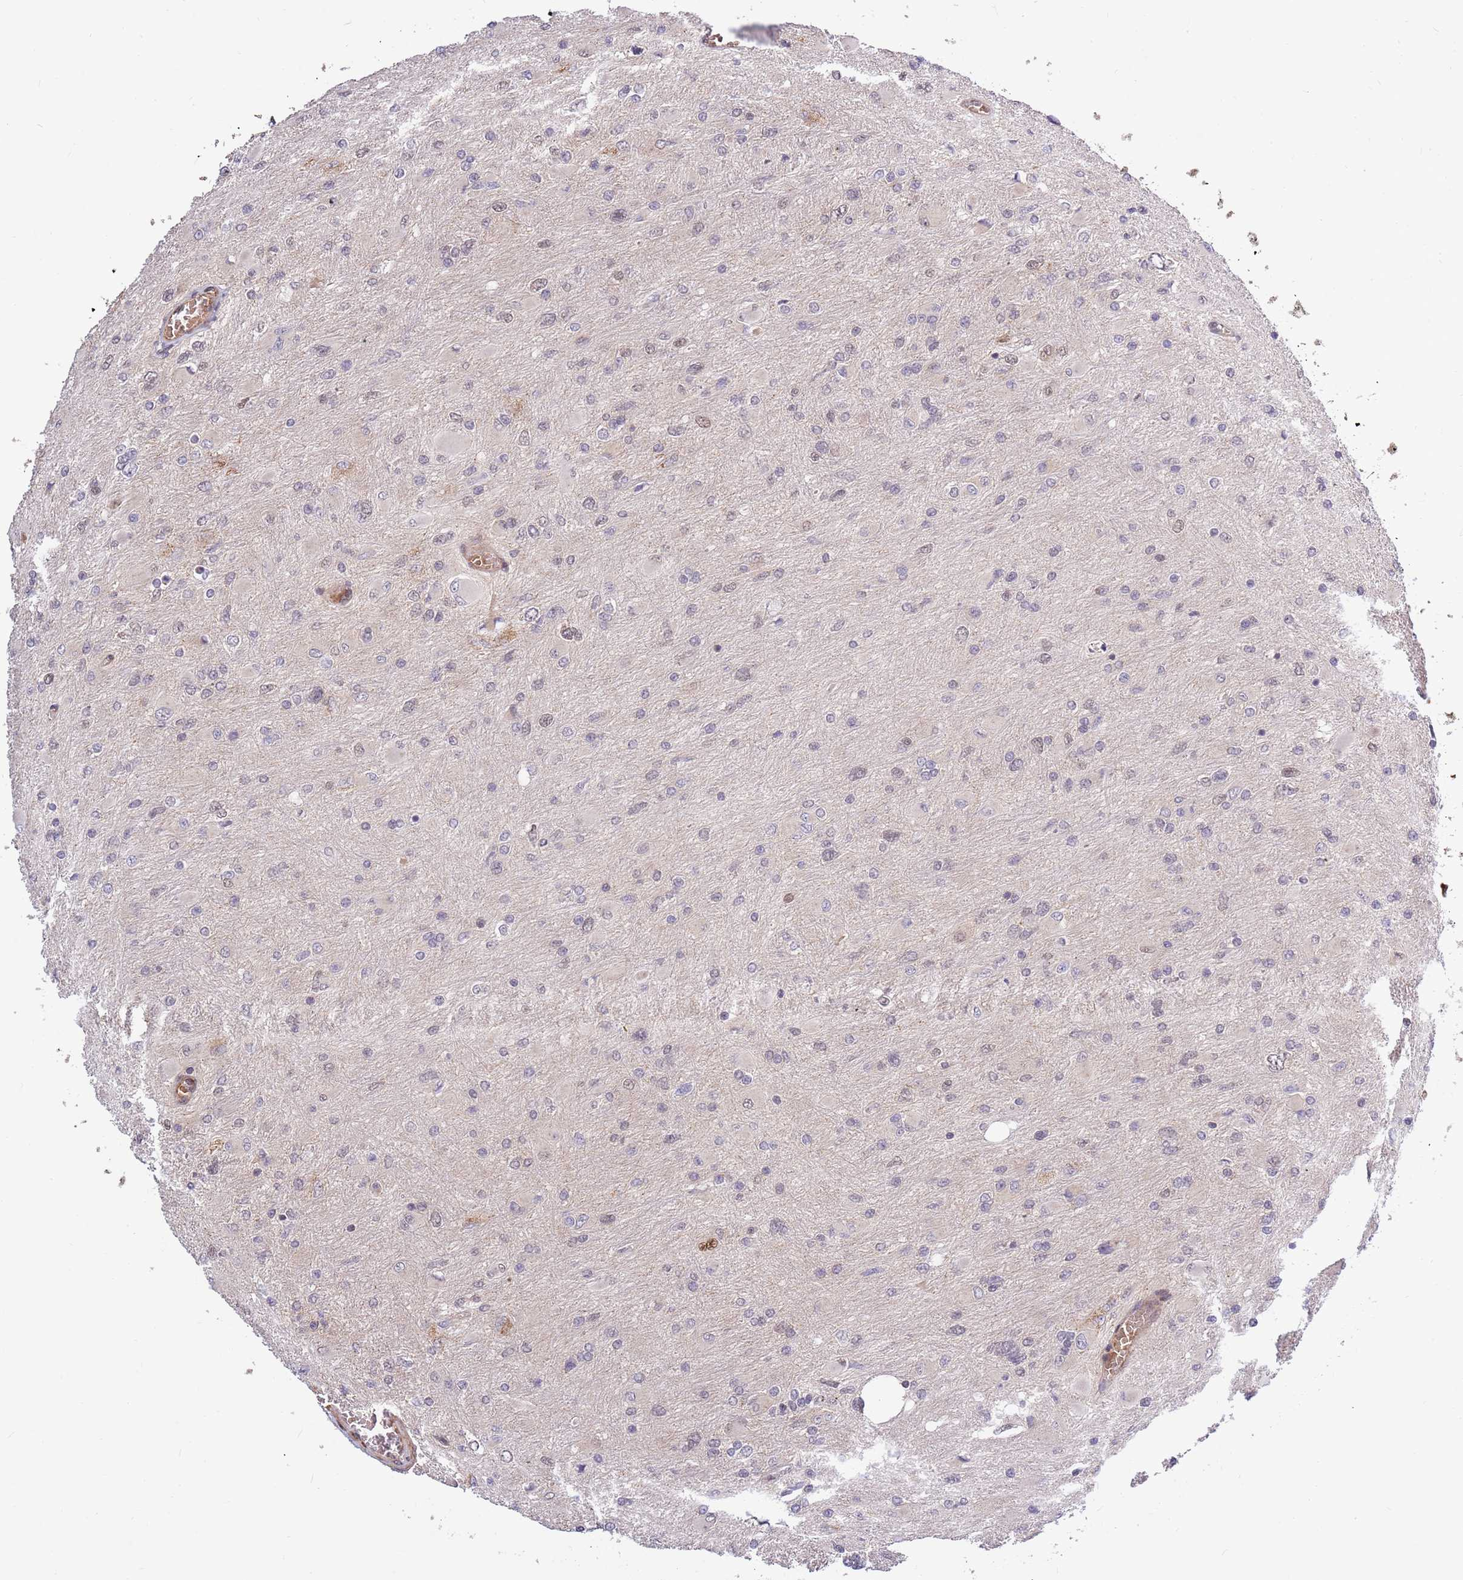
{"staining": {"intensity": "negative", "quantity": "none", "location": "none"}, "tissue": "glioma", "cell_type": "Tumor cells", "image_type": "cancer", "snomed": [{"axis": "morphology", "description": "Glioma, malignant, High grade"}, {"axis": "topography", "description": "Cerebral cortex"}], "caption": "High power microscopy image of an IHC image of glioma, revealing no significant expression in tumor cells.", "gene": "HAUS3", "patient": {"sex": "female", "age": 36}}